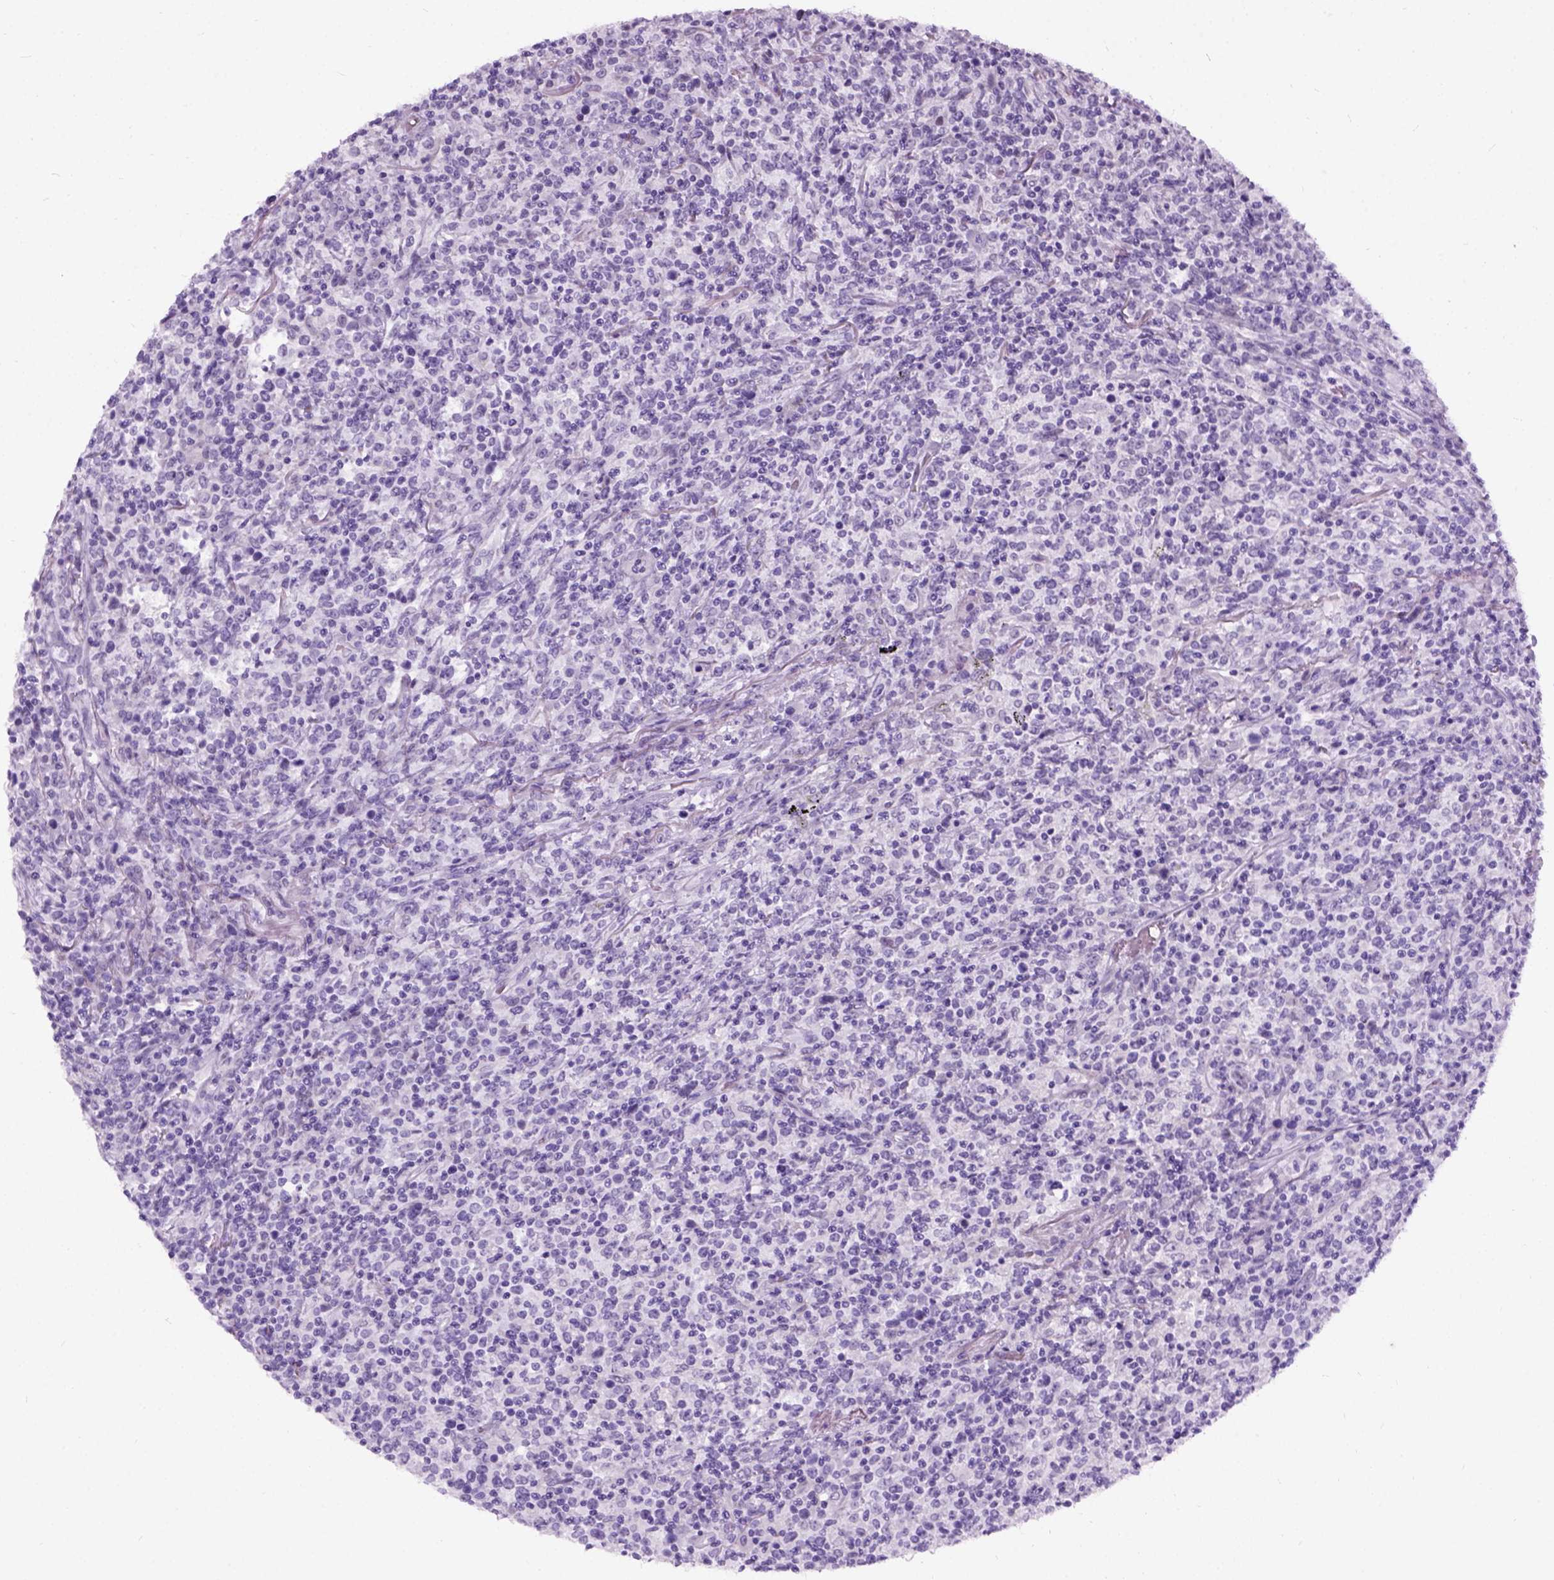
{"staining": {"intensity": "negative", "quantity": "none", "location": "none"}, "tissue": "lymphoma", "cell_type": "Tumor cells", "image_type": "cancer", "snomed": [{"axis": "morphology", "description": "Malignant lymphoma, non-Hodgkin's type, High grade"}, {"axis": "topography", "description": "Lung"}], "caption": "High power microscopy photomicrograph of an immunohistochemistry histopathology image of lymphoma, revealing no significant expression in tumor cells. (IHC, brightfield microscopy, high magnification).", "gene": "AXDND1", "patient": {"sex": "male", "age": 79}}